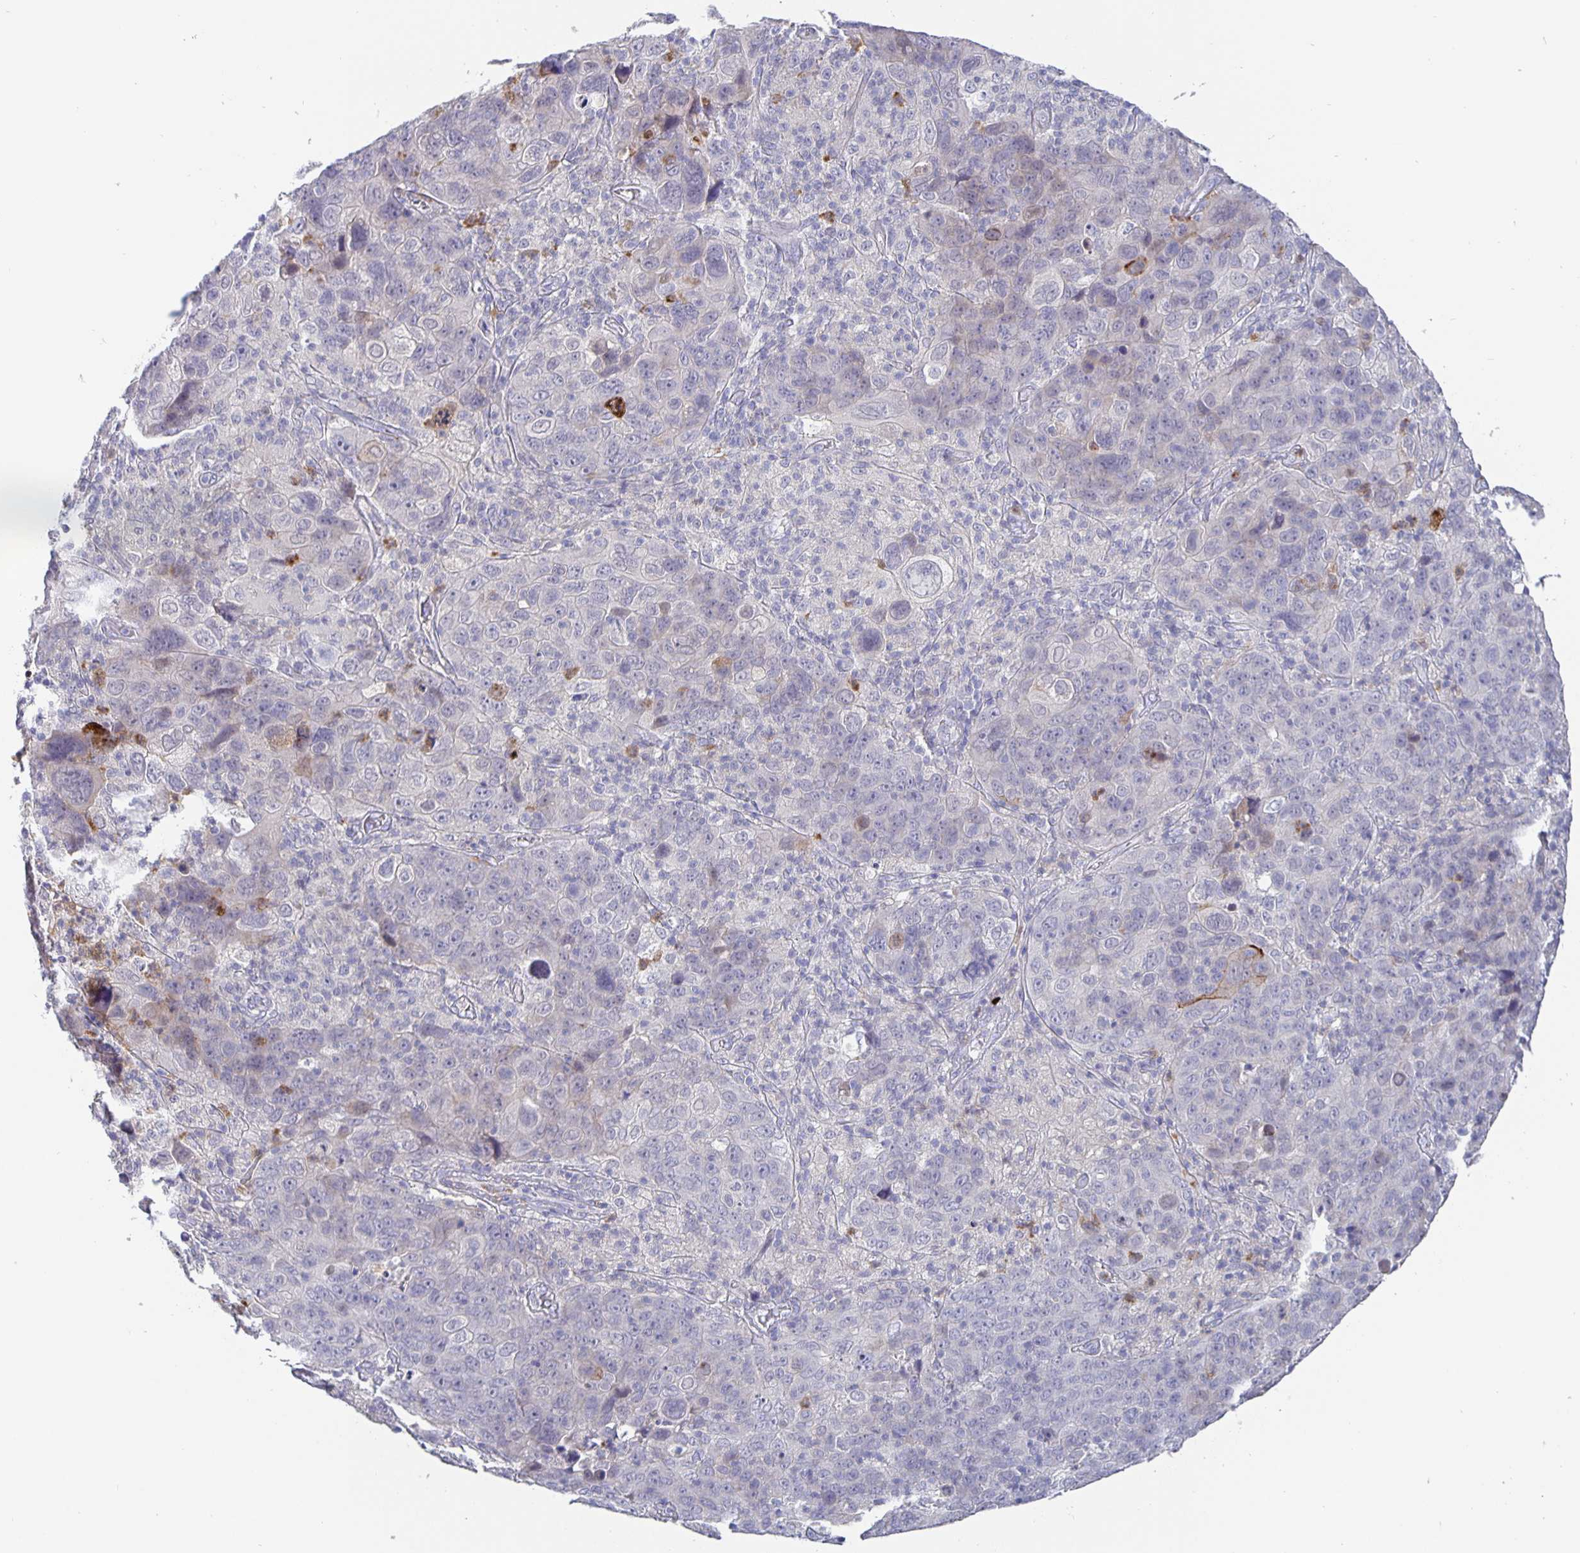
{"staining": {"intensity": "strong", "quantity": "<25%", "location": "cytoplasmic/membranous"}, "tissue": "cervical cancer", "cell_type": "Tumor cells", "image_type": "cancer", "snomed": [{"axis": "morphology", "description": "Squamous cell carcinoma, NOS"}, {"axis": "topography", "description": "Cervix"}], "caption": "Cervical squamous cell carcinoma stained with immunohistochemistry displays strong cytoplasmic/membranous expression in approximately <25% of tumor cells.", "gene": "GDF15", "patient": {"sex": "female", "age": 44}}